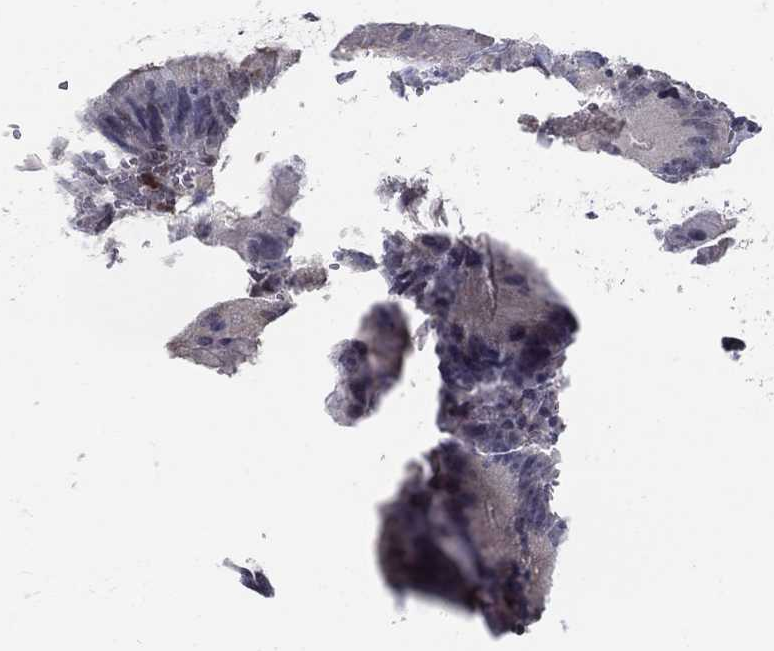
{"staining": {"intensity": "negative", "quantity": "none", "location": "none"}, "tissue": "colorectal cancer", "cell_type": "Tumor cells", "image_type": "cancer", "snomed": [{"axis": "morphology", "description": "Adenocarcinoma, NOS"}, {"axis": "topography", "description": "Colon"}], "caption": "IHC of human colorectal cancer exhibits no staining in tumor cells.", "gene": "CENPE", "patient": {"sex": "female", "age": 86}}